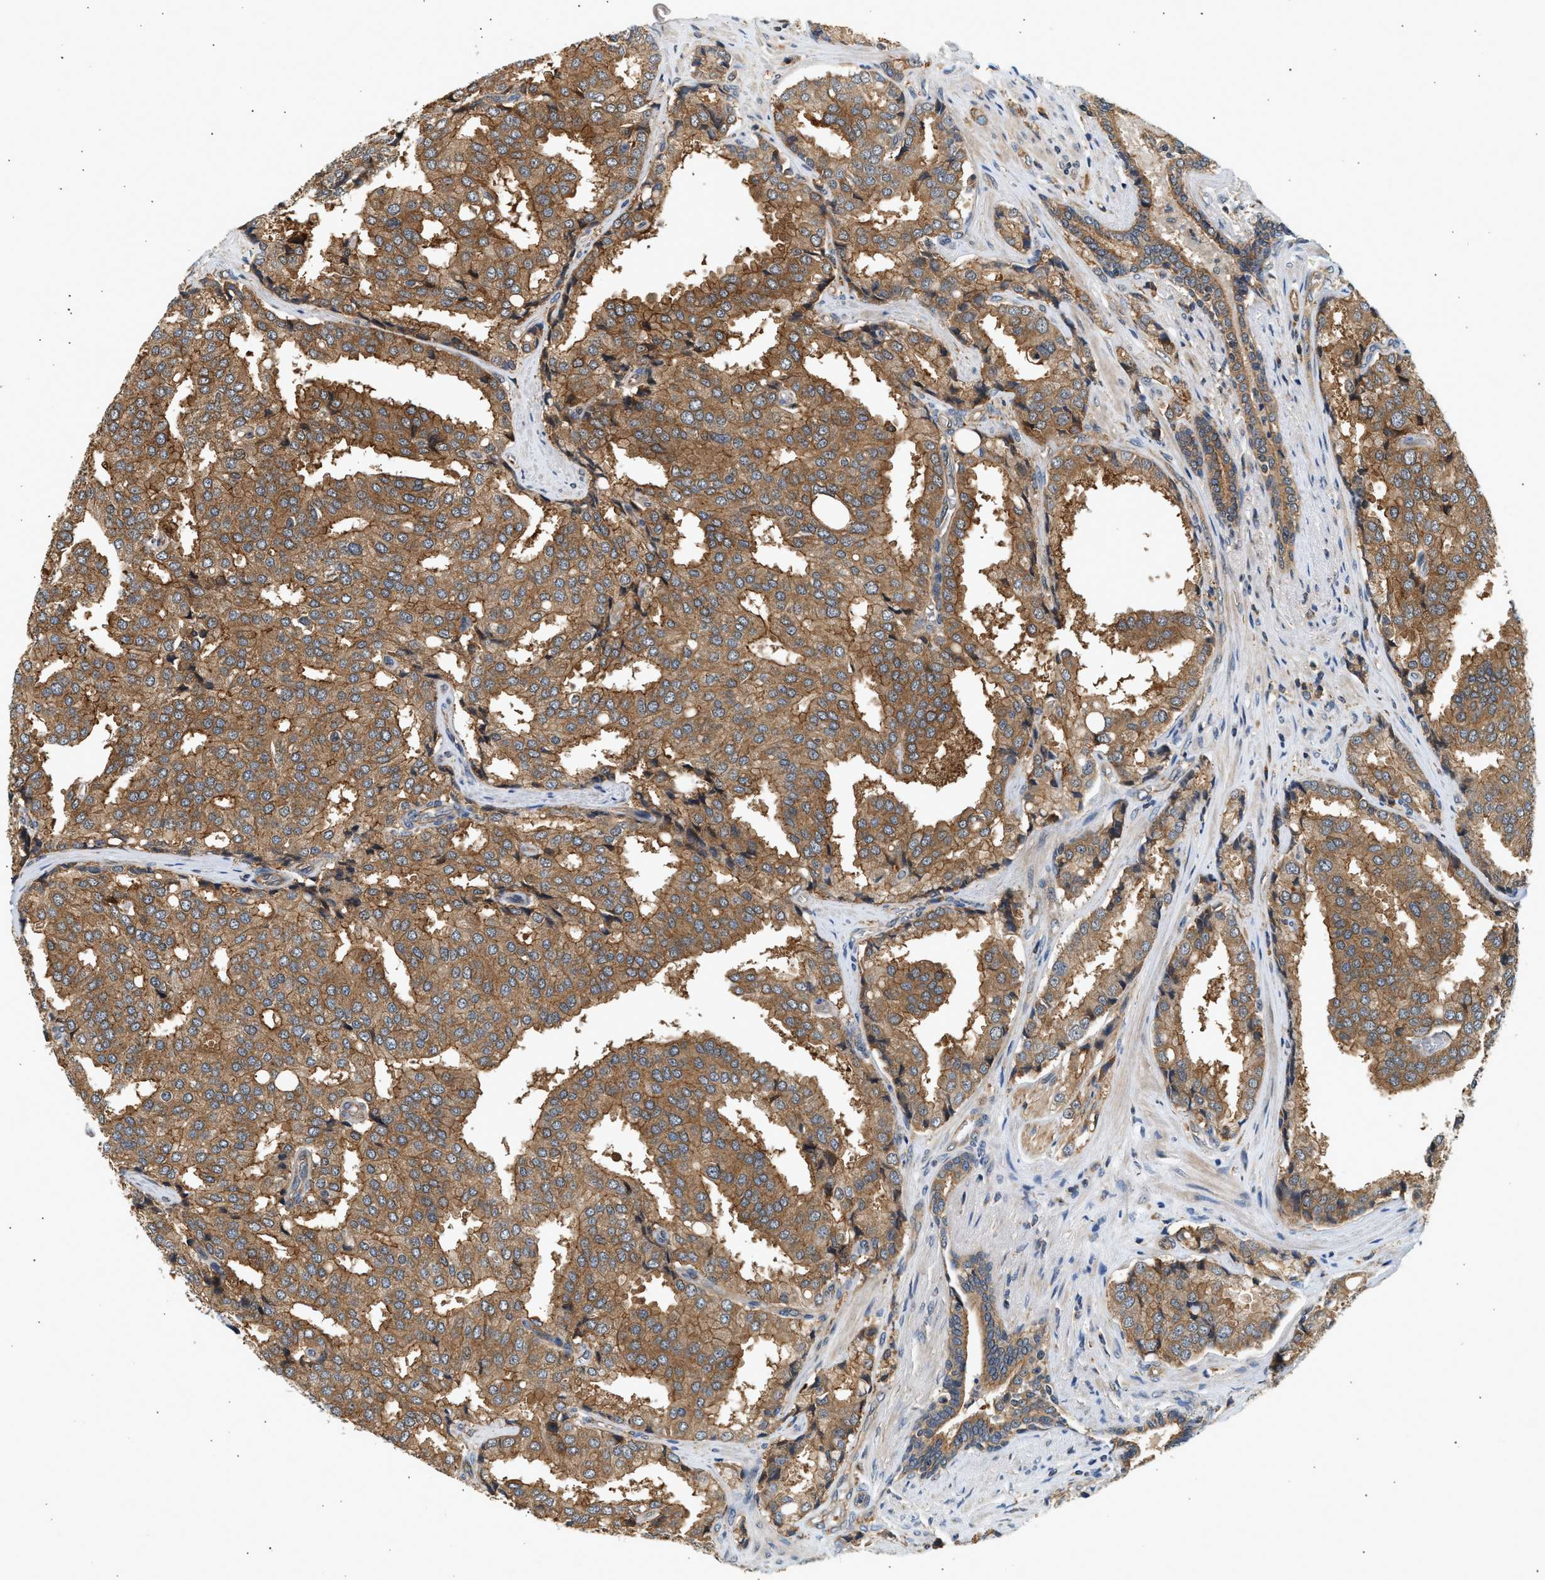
{"staining": {"intensity": "moderate", "quantity": ">75%", "location": "cytoplasmic/membranous"}, "tissue": "prostate cancer", "cell_type": "Tumor cells", "image_type": "cancer", "snomed": [{"axis": "morphology", "description": "Adenocarcinoma, High grade"}, {"axis": "topography", "description": "Prostate"}], "caption": "This histopathology image exhibits prostate cancer (high-grade adenocarcinoma) stained with IHC to label a protein in brown. The cytoplasmic/membranous of tumor cells show moderate positivity for the protein. Nuclei are counter-stained blue.", "gene": "DUSP14", "patient": {"sex": "male", "age": 50}}